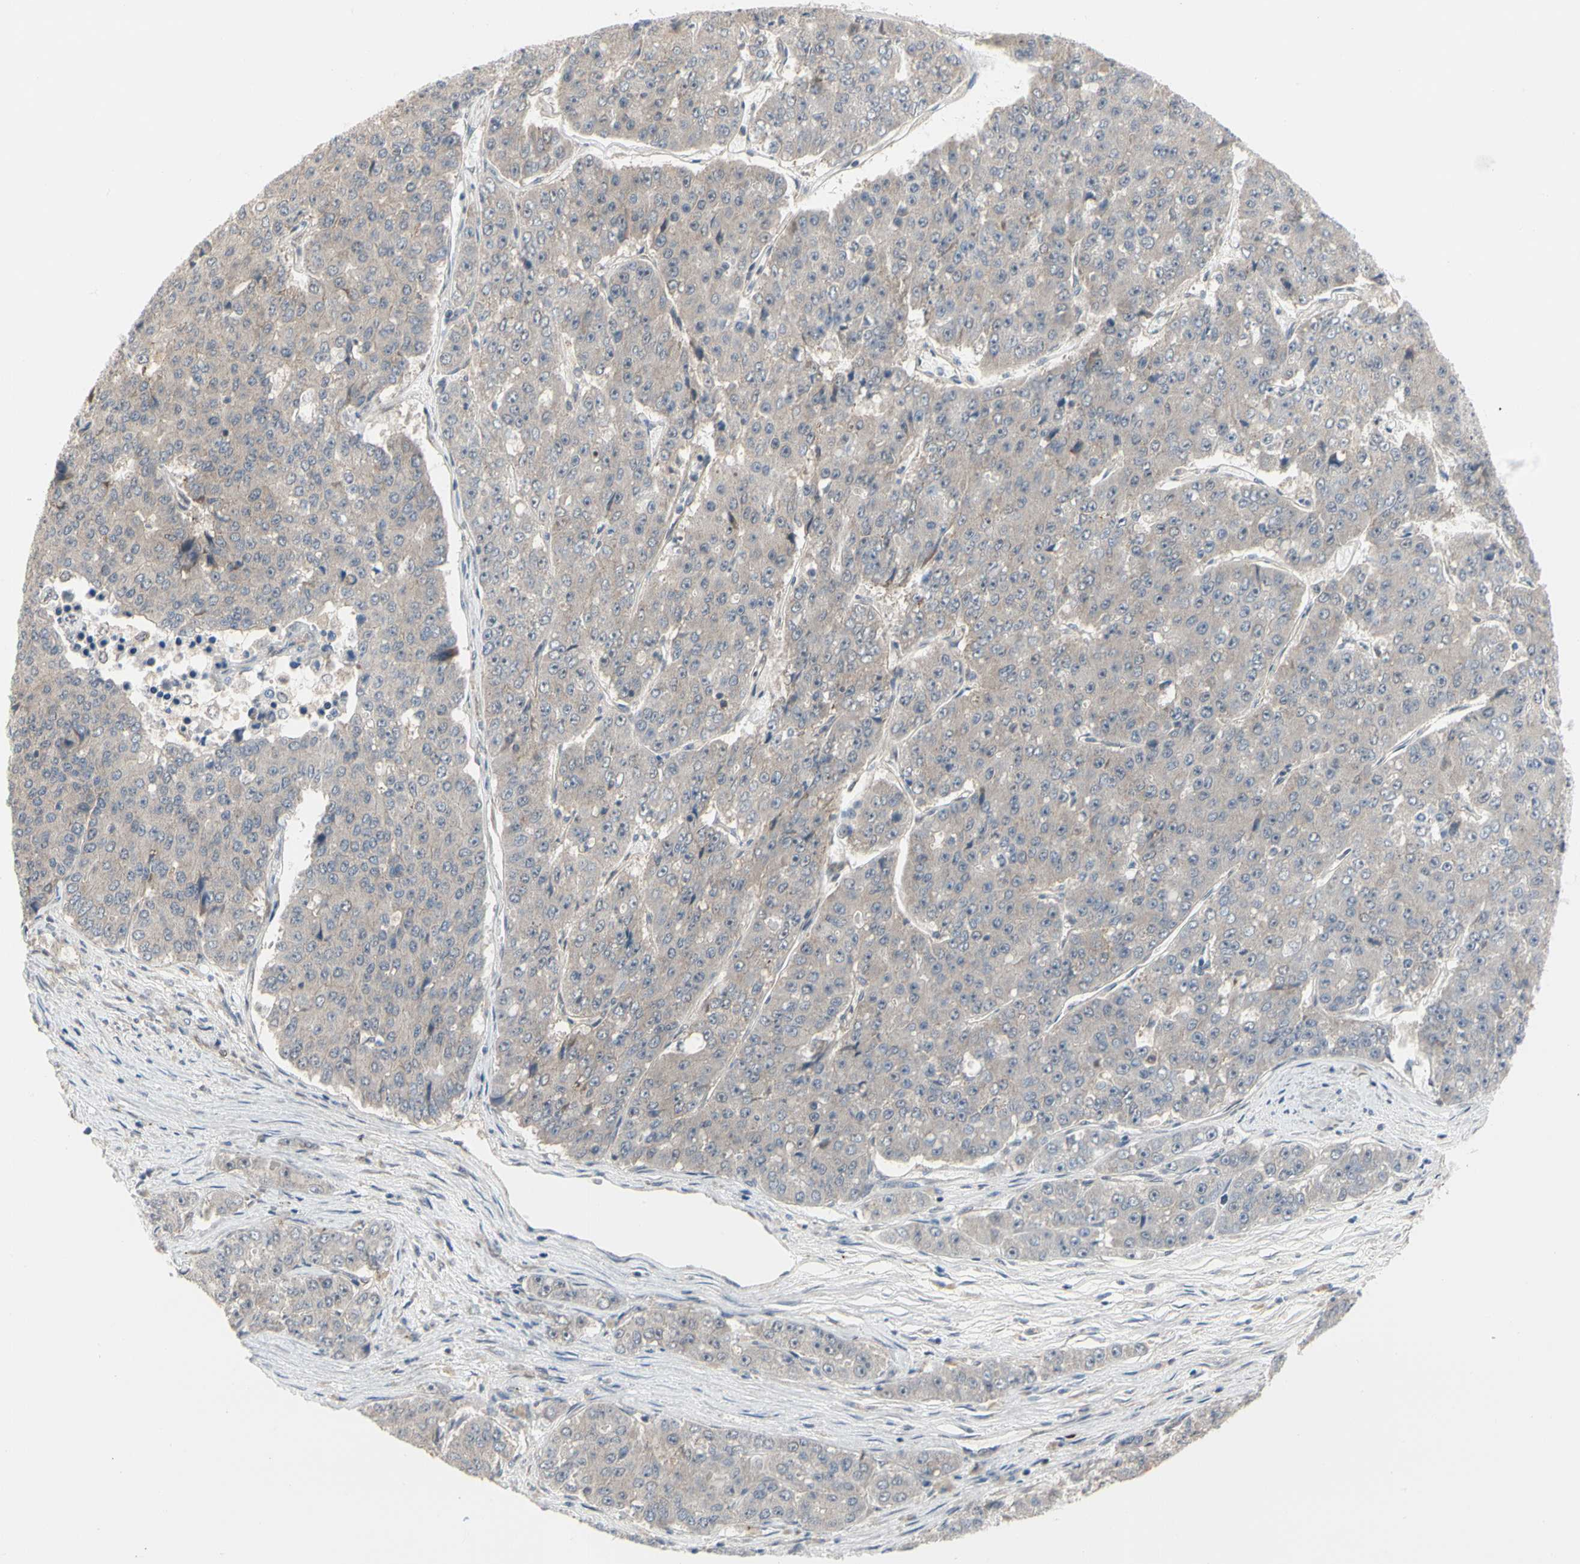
{"staining": {"intensity": "weak", "quantity": ">75%", "location": "cytoplasmic/membranous"}, "tissue": "pancreatic cancer", "cell_type": "Tumor cells", "image_type": "cancer", "snomed": [{"axis": "morphology", "description": "Adenocarcinoma, NOS"}, {"axis": "topography", "description": "Pancreas"}], "caption": "The photomicrograph displays immunohistochemical staining of adenocarcinoma (pancreatic). There is weak cytoplasmic/membranous positivity is appreciated in approximately >75% of tumor cells.", "gene": "CDK5", "patient": {"sex": "male", "age": 50}}